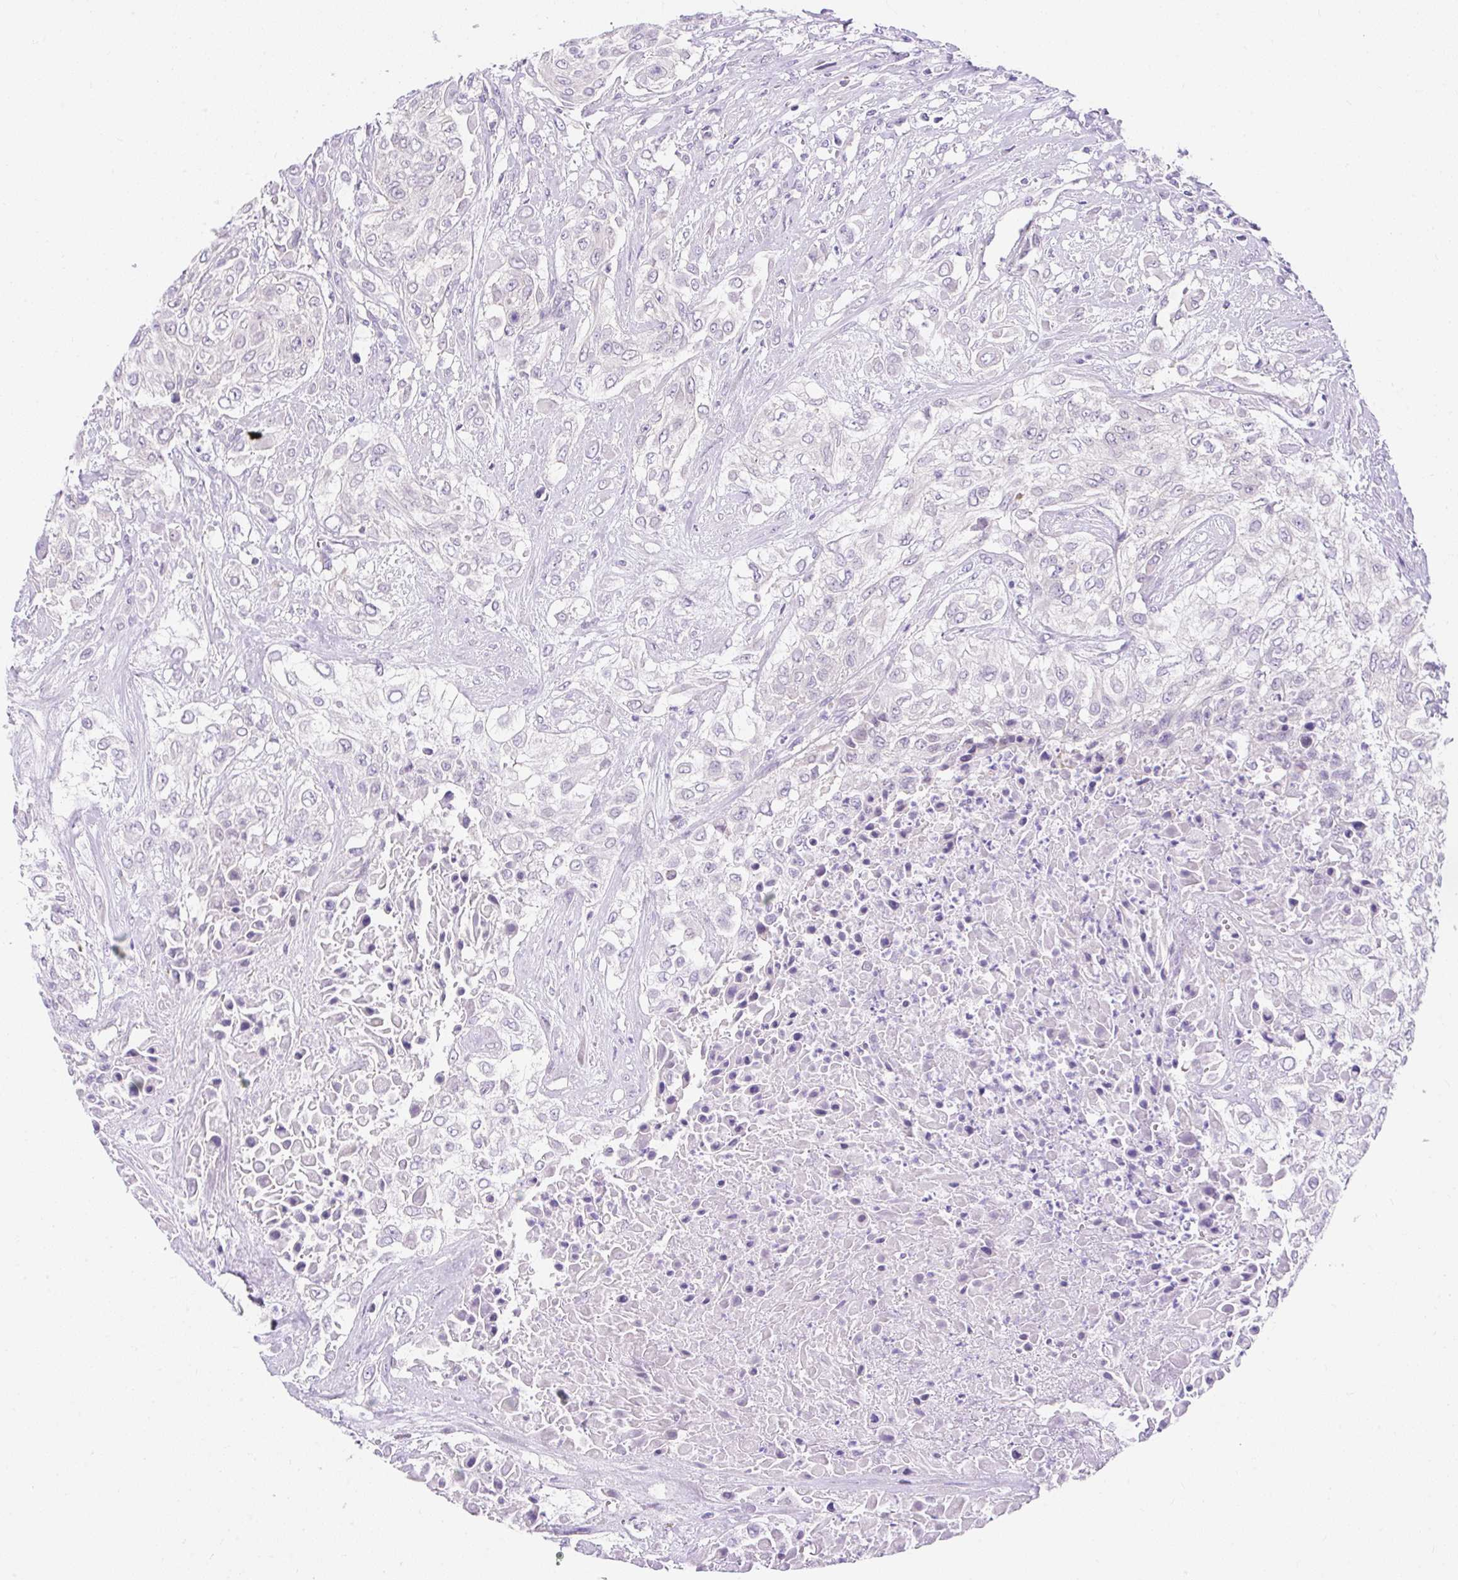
{"staining": {"intensity": "negative", "quantity": "none", "location": "none"}, "tissue": "urothelial cancer", "cell_type": "Tumor cells", "image_type": "cancer", "snomed": [{"axis": "morphology", "description": "Urothelial carcinoma, High grade"}, {"axis": "topography", "description": "Urinary bladder"}], "caption": "An IHC image of urothelial carcinoma (high-grade) is shown. There is no staining in tumor cells of urothelial carcinoma (high-grade).", "gene": "GOLGA8A", "patient": {"sex": "male", "age": 57}}